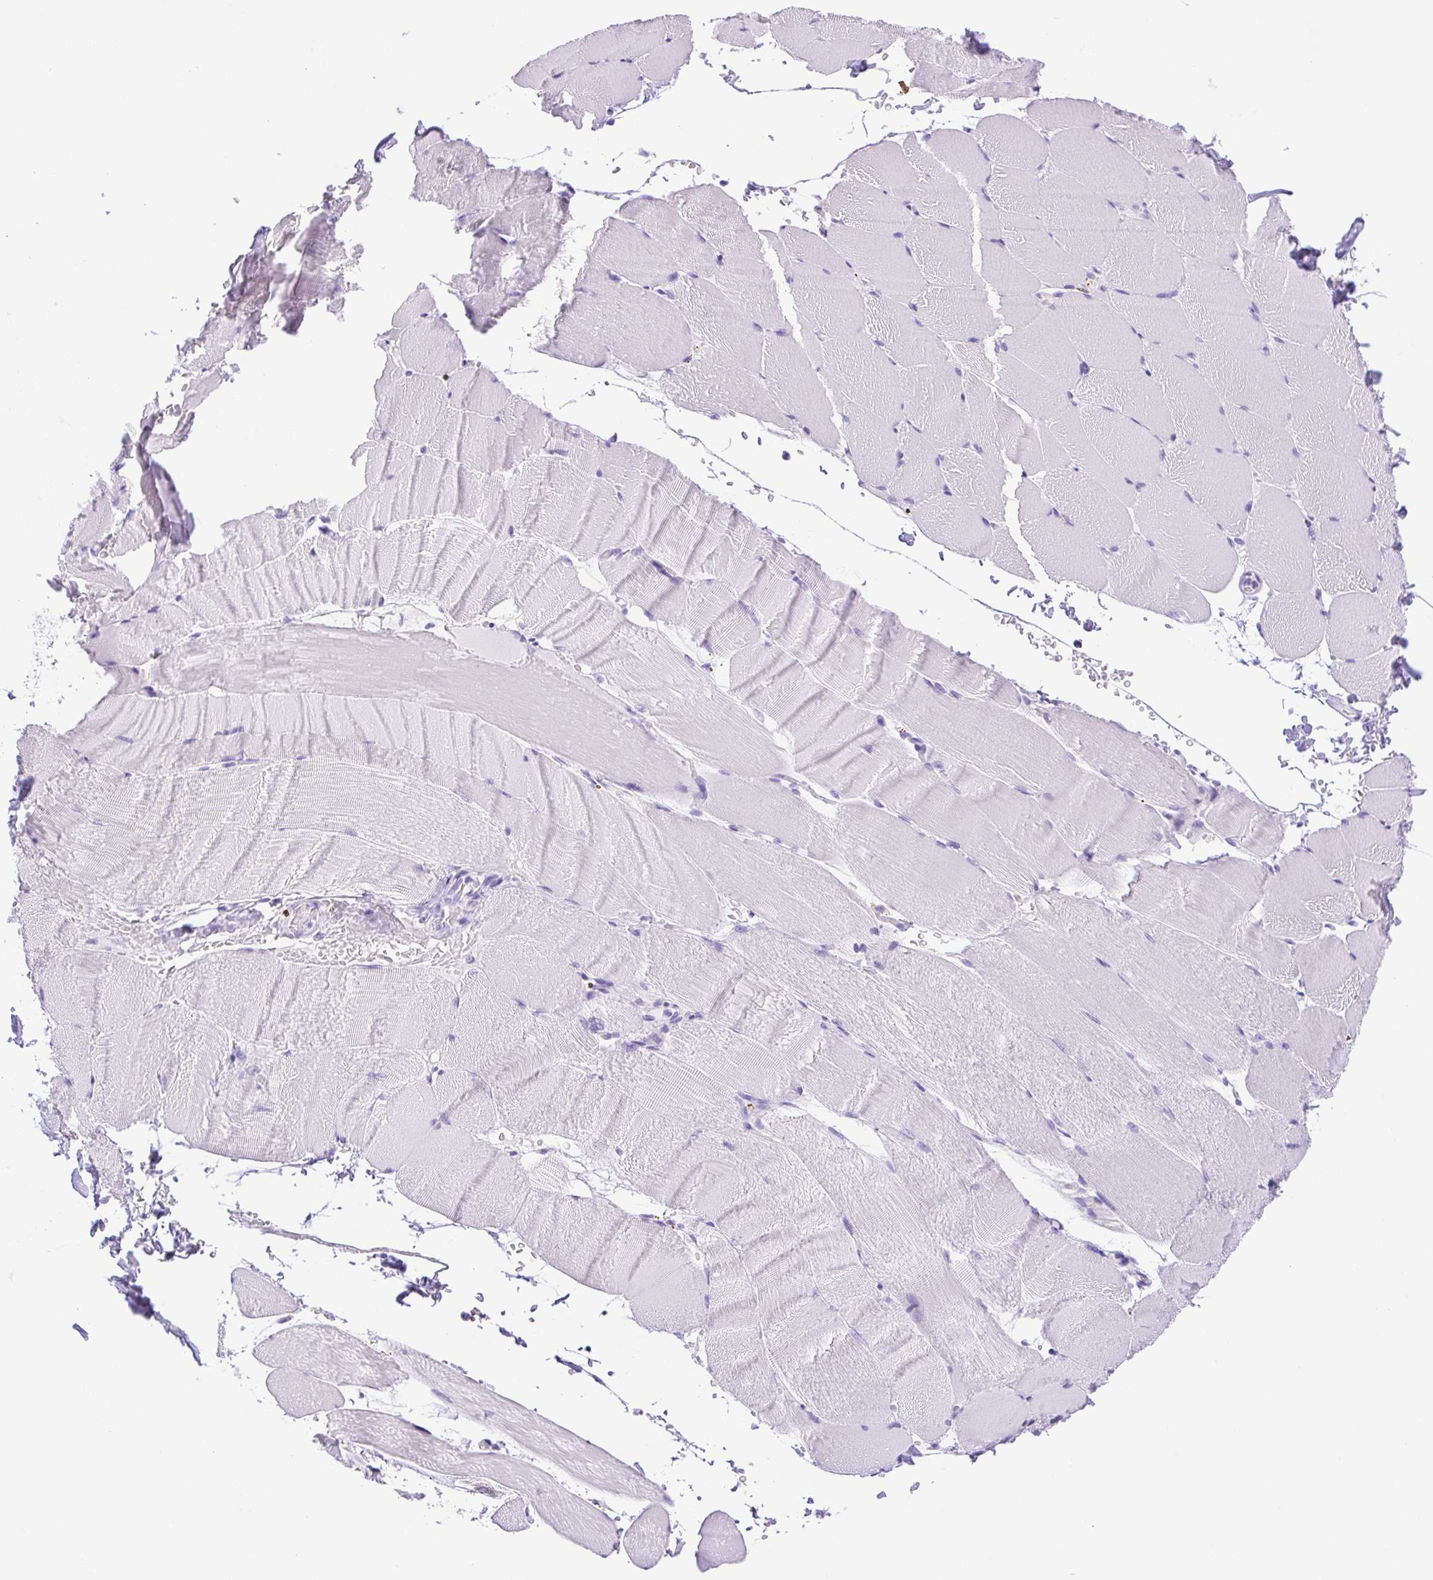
{"staining": {"intensity": "negative", "quantity": "none", "location": "none"}, "tissue": "skeletal muscle", "cell_type": "Myocytes", "image_type": "normal", "snomed": [{"axis": "morphology", "description": "Normal tissue, NOS"}, {"axis": "topography", "description": "Skeletal muscle"}], "caption": "DAB immunohistochemical staining of benign skeletal muscle displays no significant expression in myocytes.", "gene": "CDSN", "patient": {"sex": "female", "age": 37}}